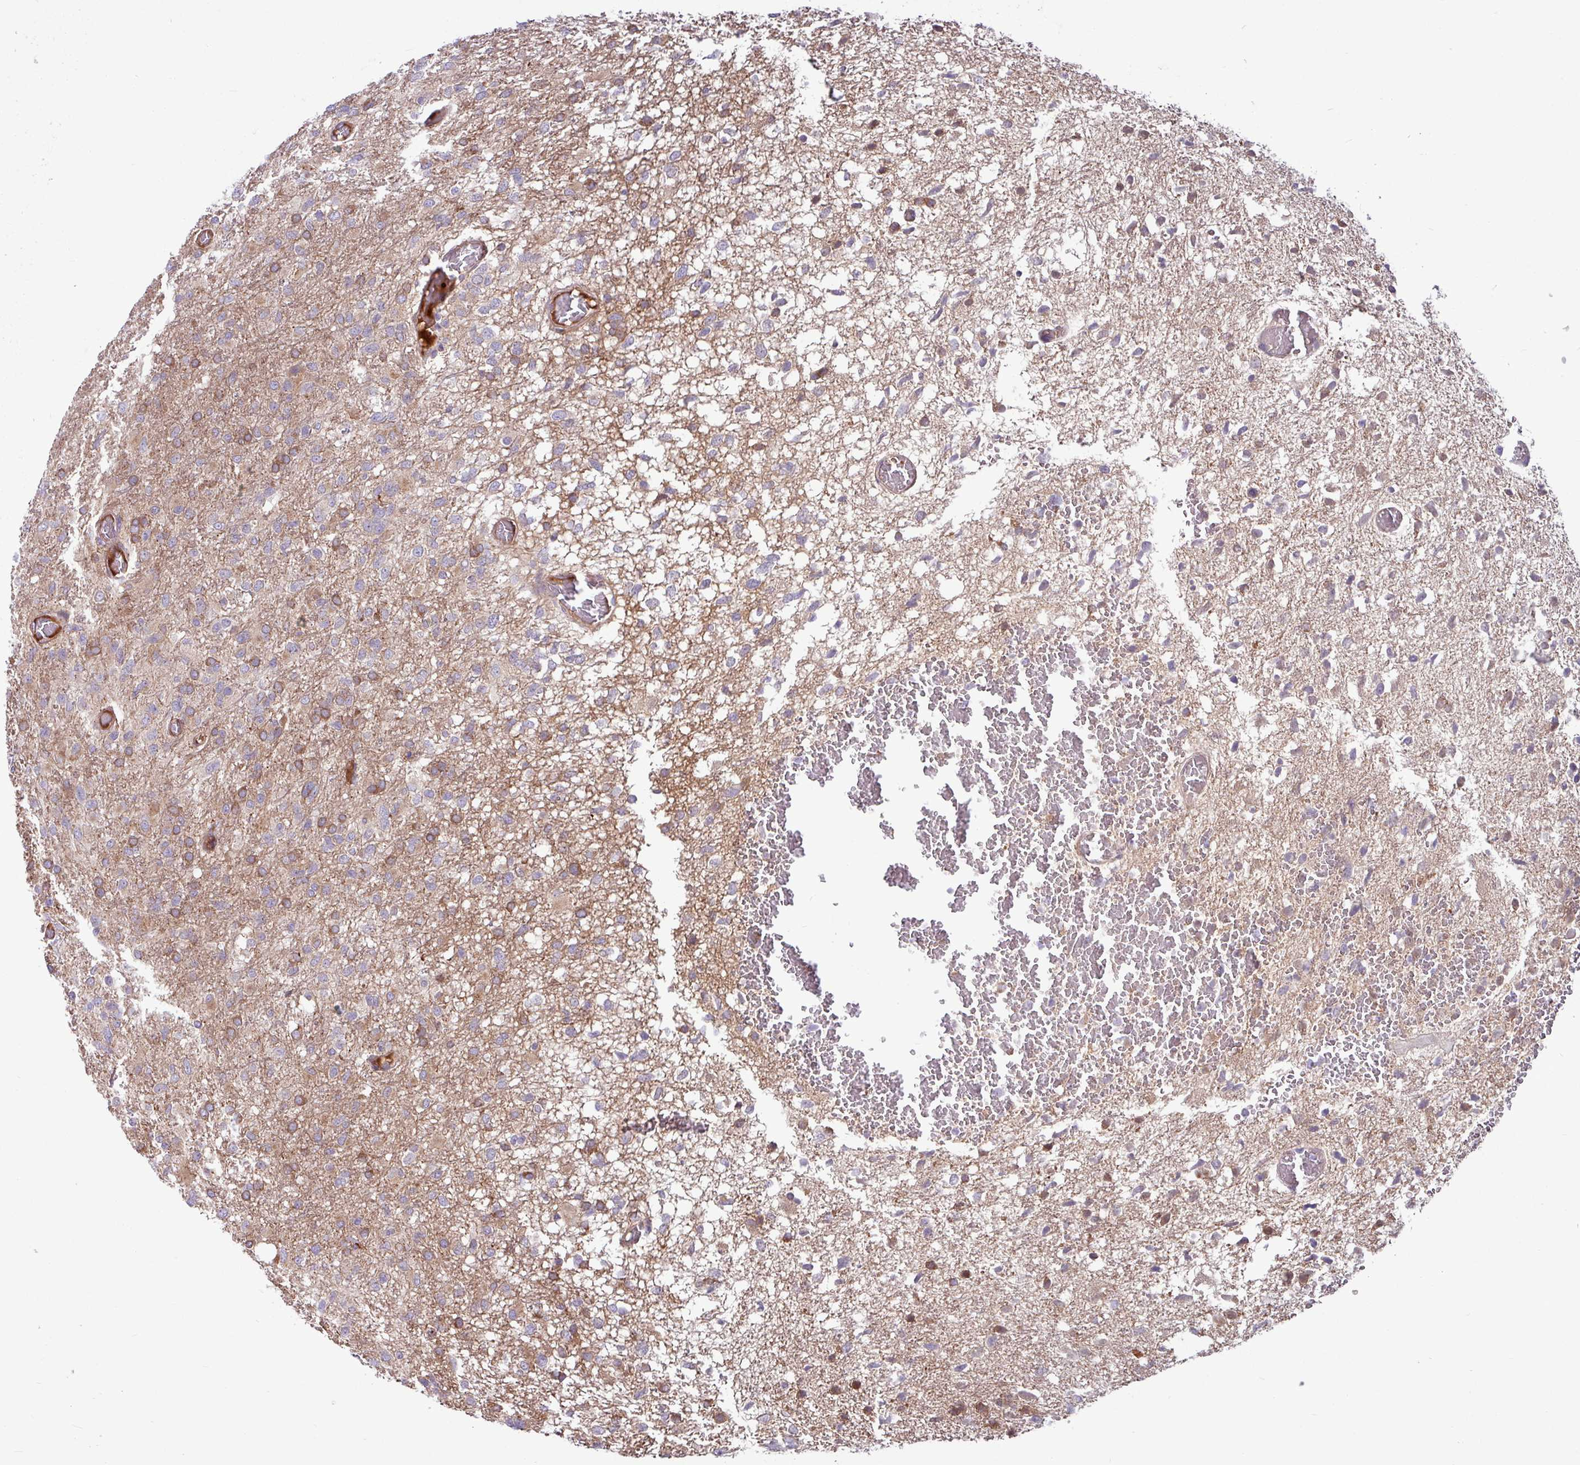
{"staining": {"intensity": "moderate", "quantity": "<25%", "location": "cytoplasmic/membranous"}, "tissue": "glioma", "cell_type": "Tumor cells", "image_type": "cancer", "snomed": [{"axis": "morphology", "description": "Glioma, malignant, High grade"}, {"axis": "topography", "description": "Brain"}], "caption": "This histopathology image exhibits IHC staining of human glioma, with low moderate cytoplasmic/membranous positivity in approximately <25% of tumor cells.", "gene": "B4GALNT4", "patient": {"sex": "female", "age": 74}}